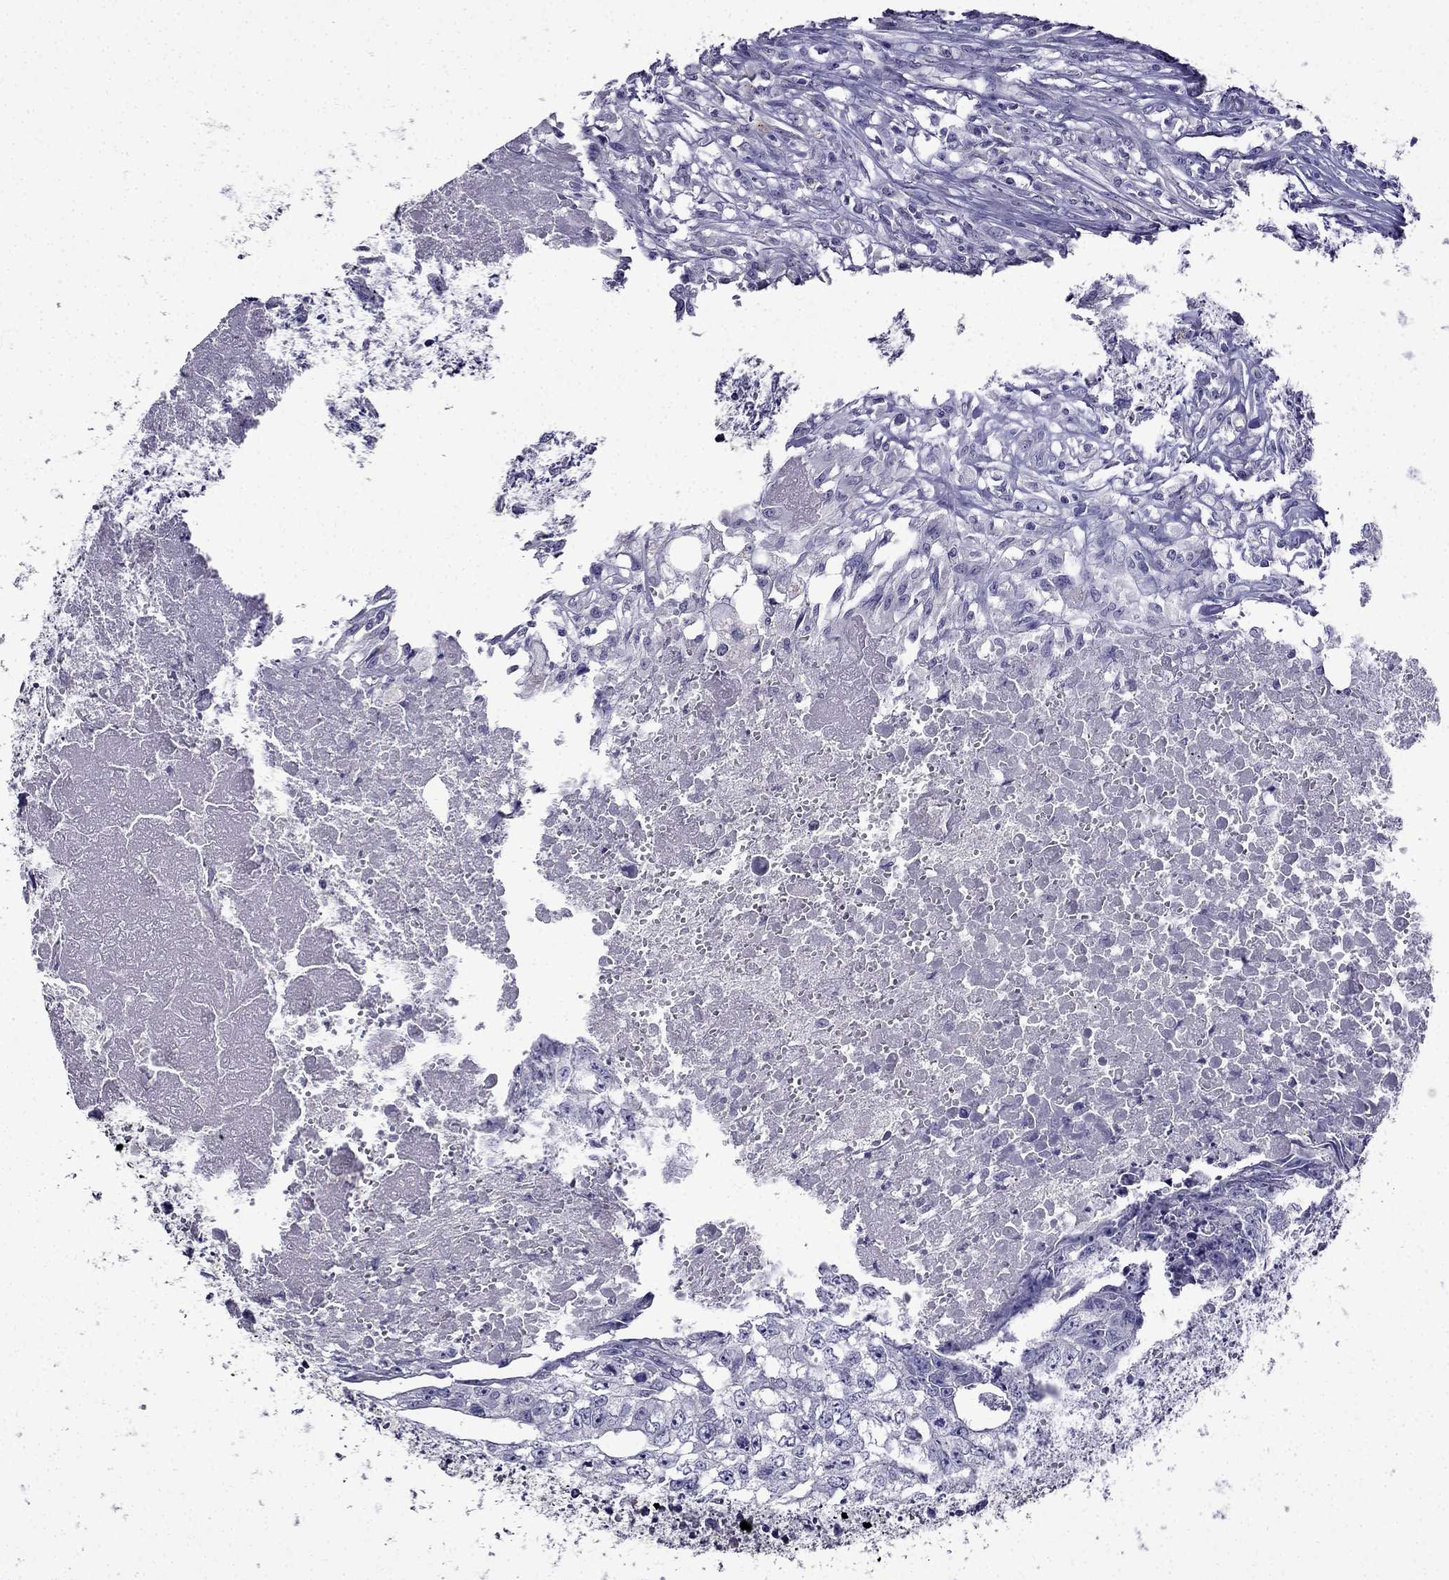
{"staining": {"intensity": "negative", "quantity": "none", "location": "none"}, "tissue": "testis cancer", "cell_type": "Tumor cells", "image_type": "cancer", "snomed": [{"axis": "morphology", "description": "Carcinoma, Embryonal, NOS"}, {"axis": "morphology", "description": "Teratoma, malignant, NOS"}, {"axis": "topography", "description": "Testis"}], "caption": "Immunohistochemical staining of testis cancer (malignant teratoma) shows no significant expression in tumor cells. The staining was performed using DAB (3,3'-diaminobenzidine) to visualize the protein expression in brown, while the nuclei were stained in blue with hematoxylin (Magnification: 20x).", "gene": "DNAH17", "patient": {"sex": "male", "age": 24}}